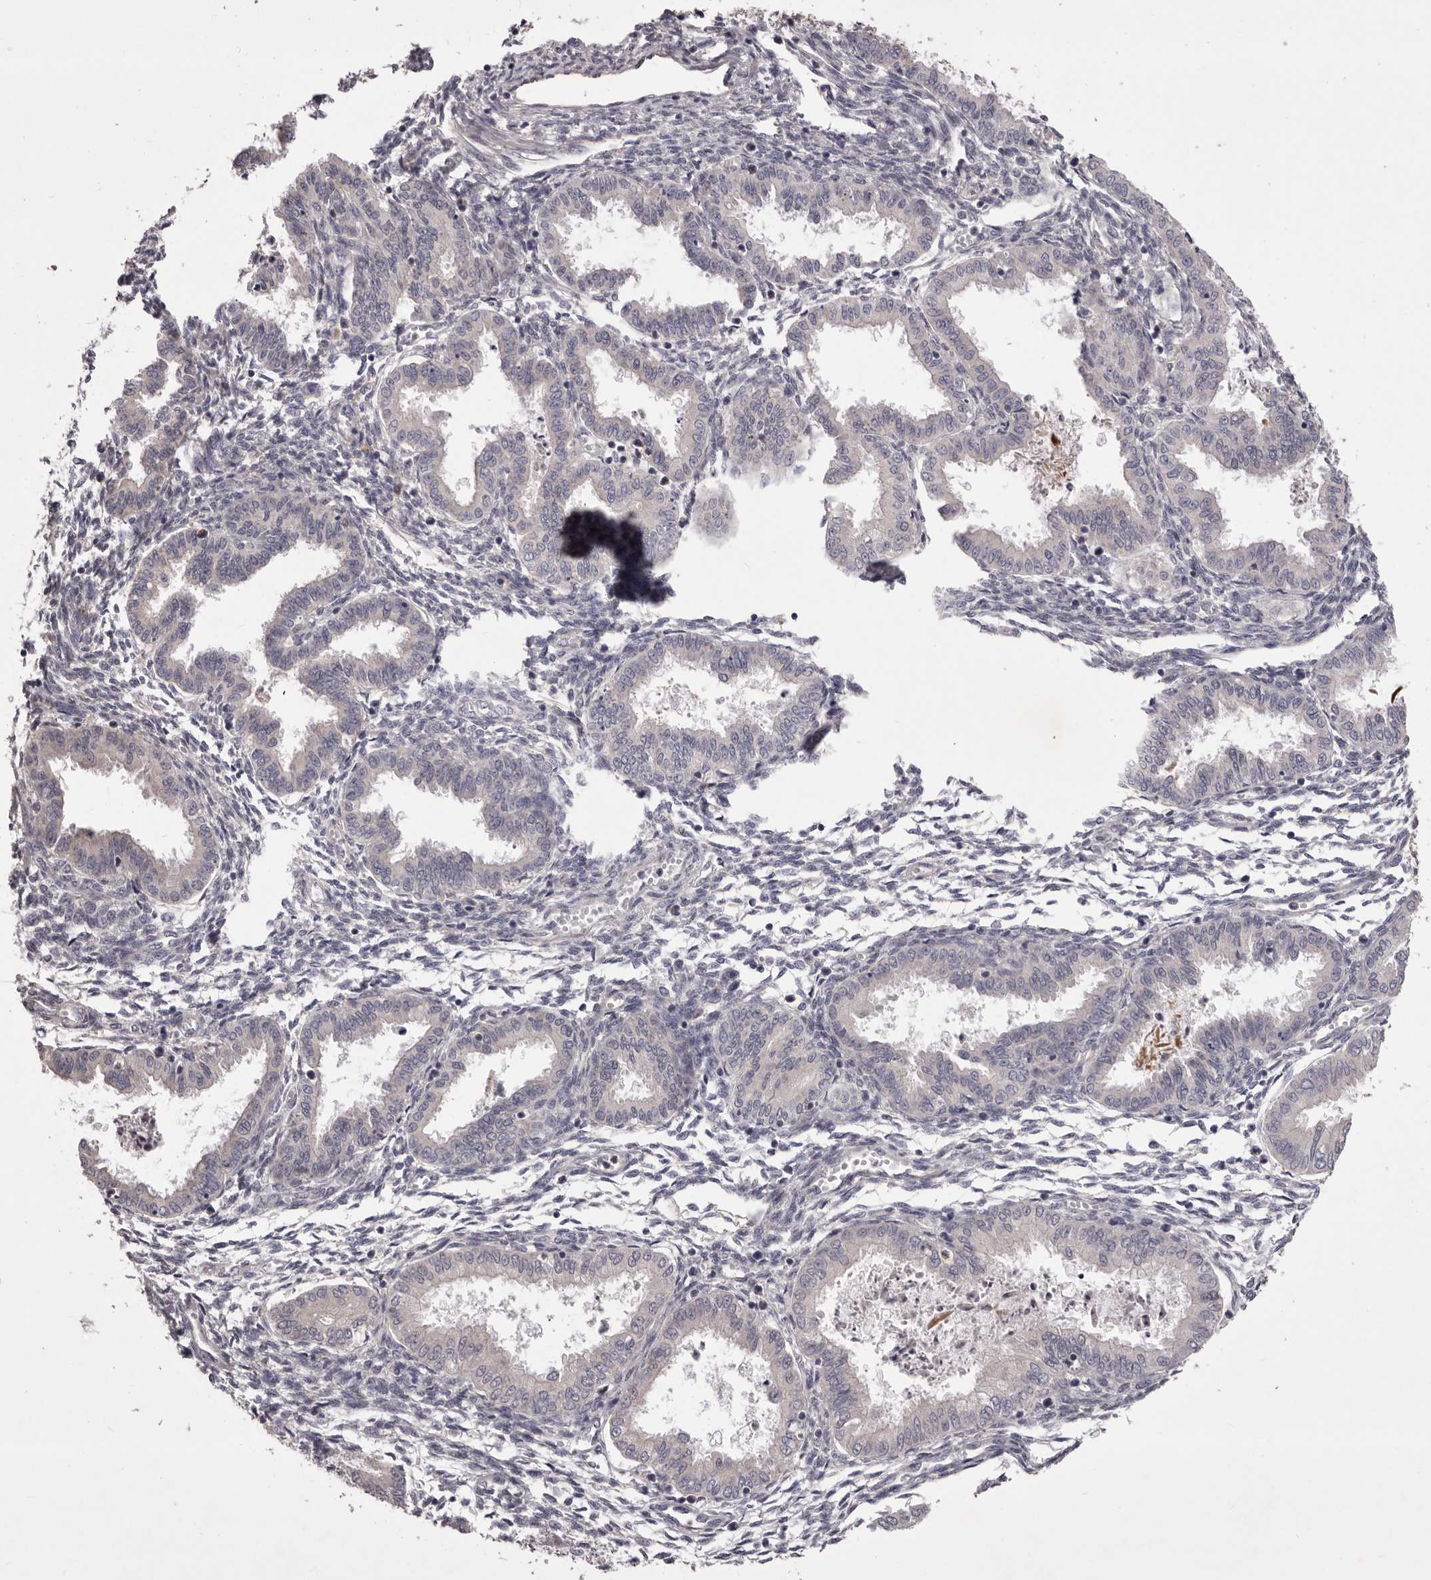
{"staining": {"intensity": "negative", "quantity": "none", "location": "none"}, "tissue": "endometrium", "cell_type": "Cells in endometrial stroma", "image_type": "normal", "snomed": [{"axis": "morphology", "description": "Normal tissue, NOS"}, {"axis": "topography", "description": "Endometrium"}], "caption": "This is a image of immunohistochemistry staining of unremarkable endometrium, which shows no expression in cells in endometrial stroma.", "gene": "PNRC1", "patient": {"sex": "female", "age": 33}}